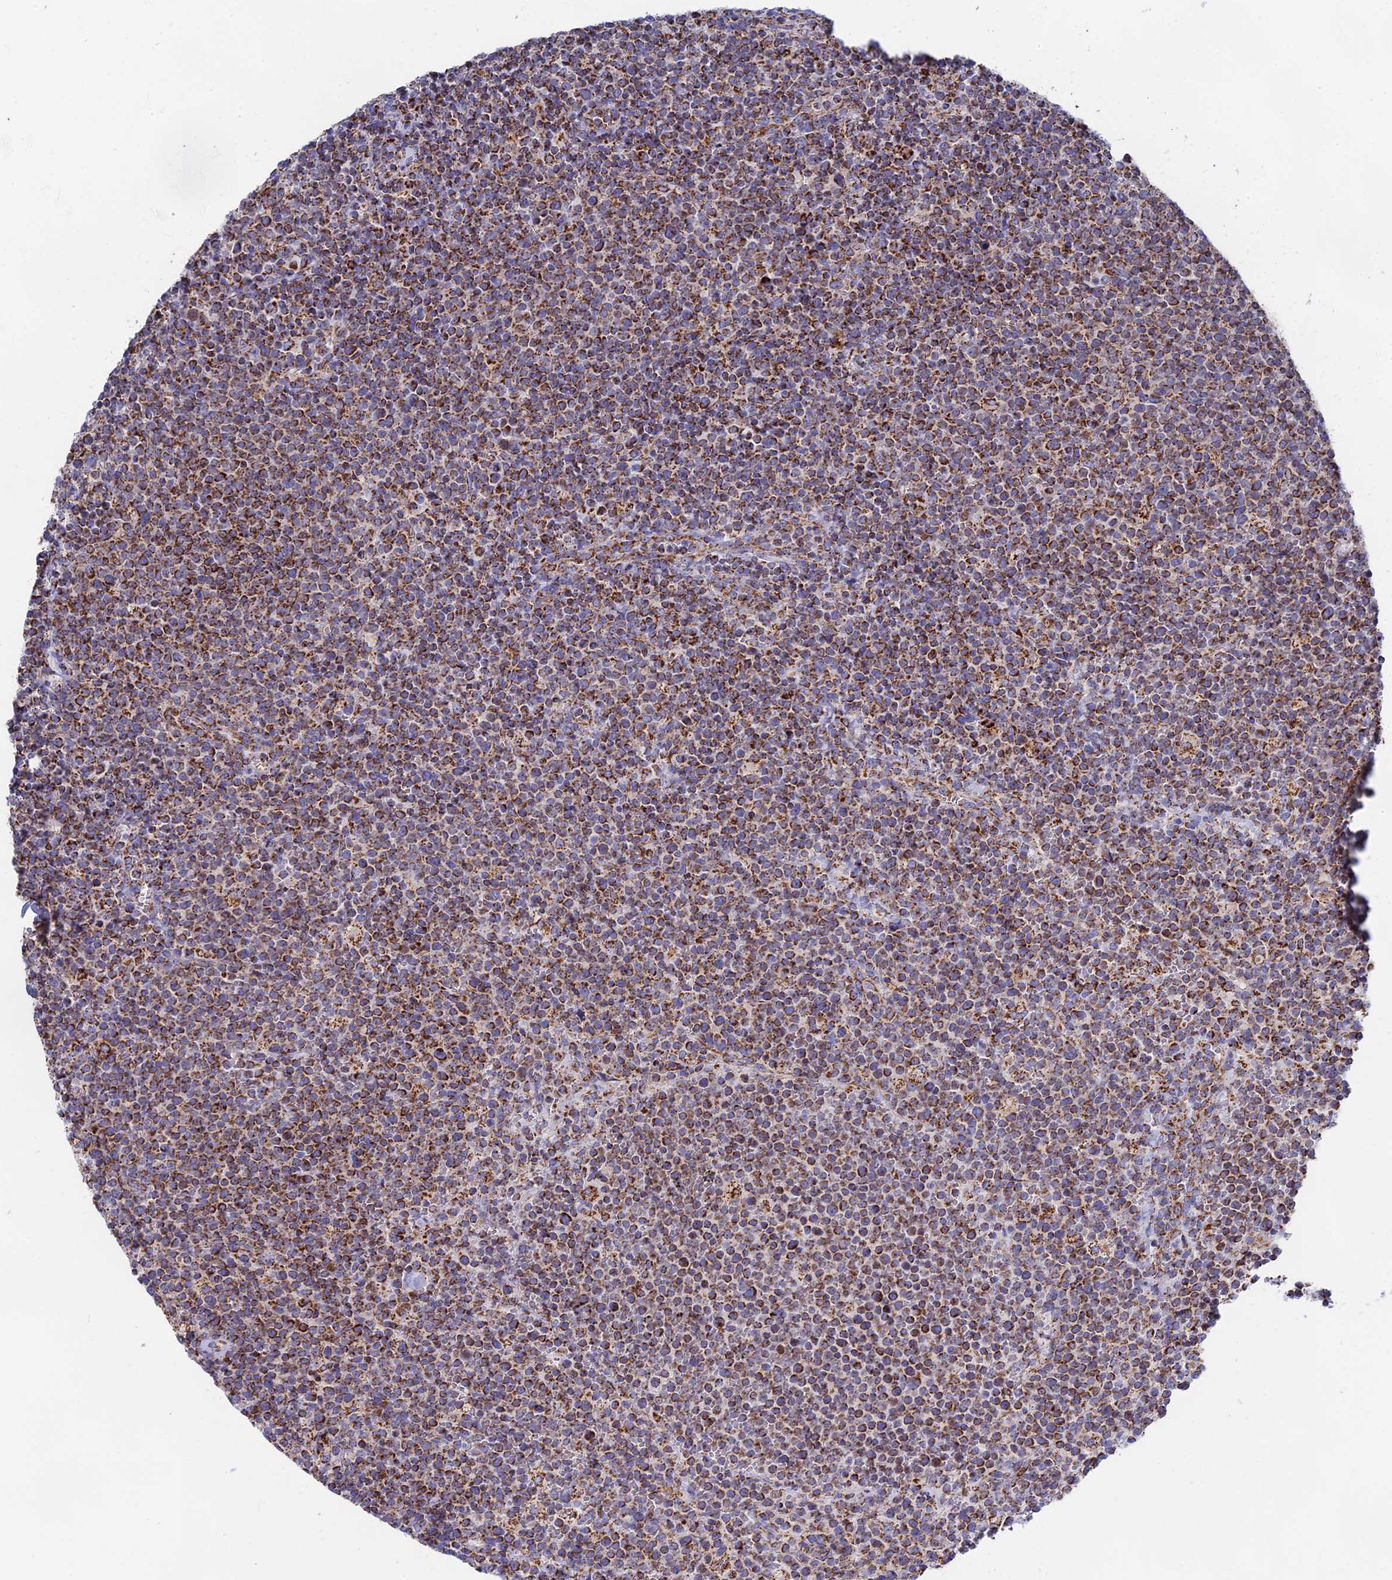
{"staining": {"intensity": "strong", "quantity": ">75%", "location": "cytoplasmic/membranous"}, "tissue": "lymphoma", "cell_type": "Tumor cells", "image_type": "cancer", "snomed": [{"axis": "morphology", "description": "Malignant lymphoma, non-Hodgkin's type, High grade"}, {"axis": "topography", "description": "Lymph node"}], "caption": "Immunohistochemistry (IHC) histopathology image of human high-grade malignant lymphoma, non-Hodgkin's type stained for a protein (brown), which exhibits high levels of strong cytoplasmic/membranous positivity in about >75% of tumor cells.", "gene": "NDUFA5", "patient": {"sex": "male", "age": 61}}